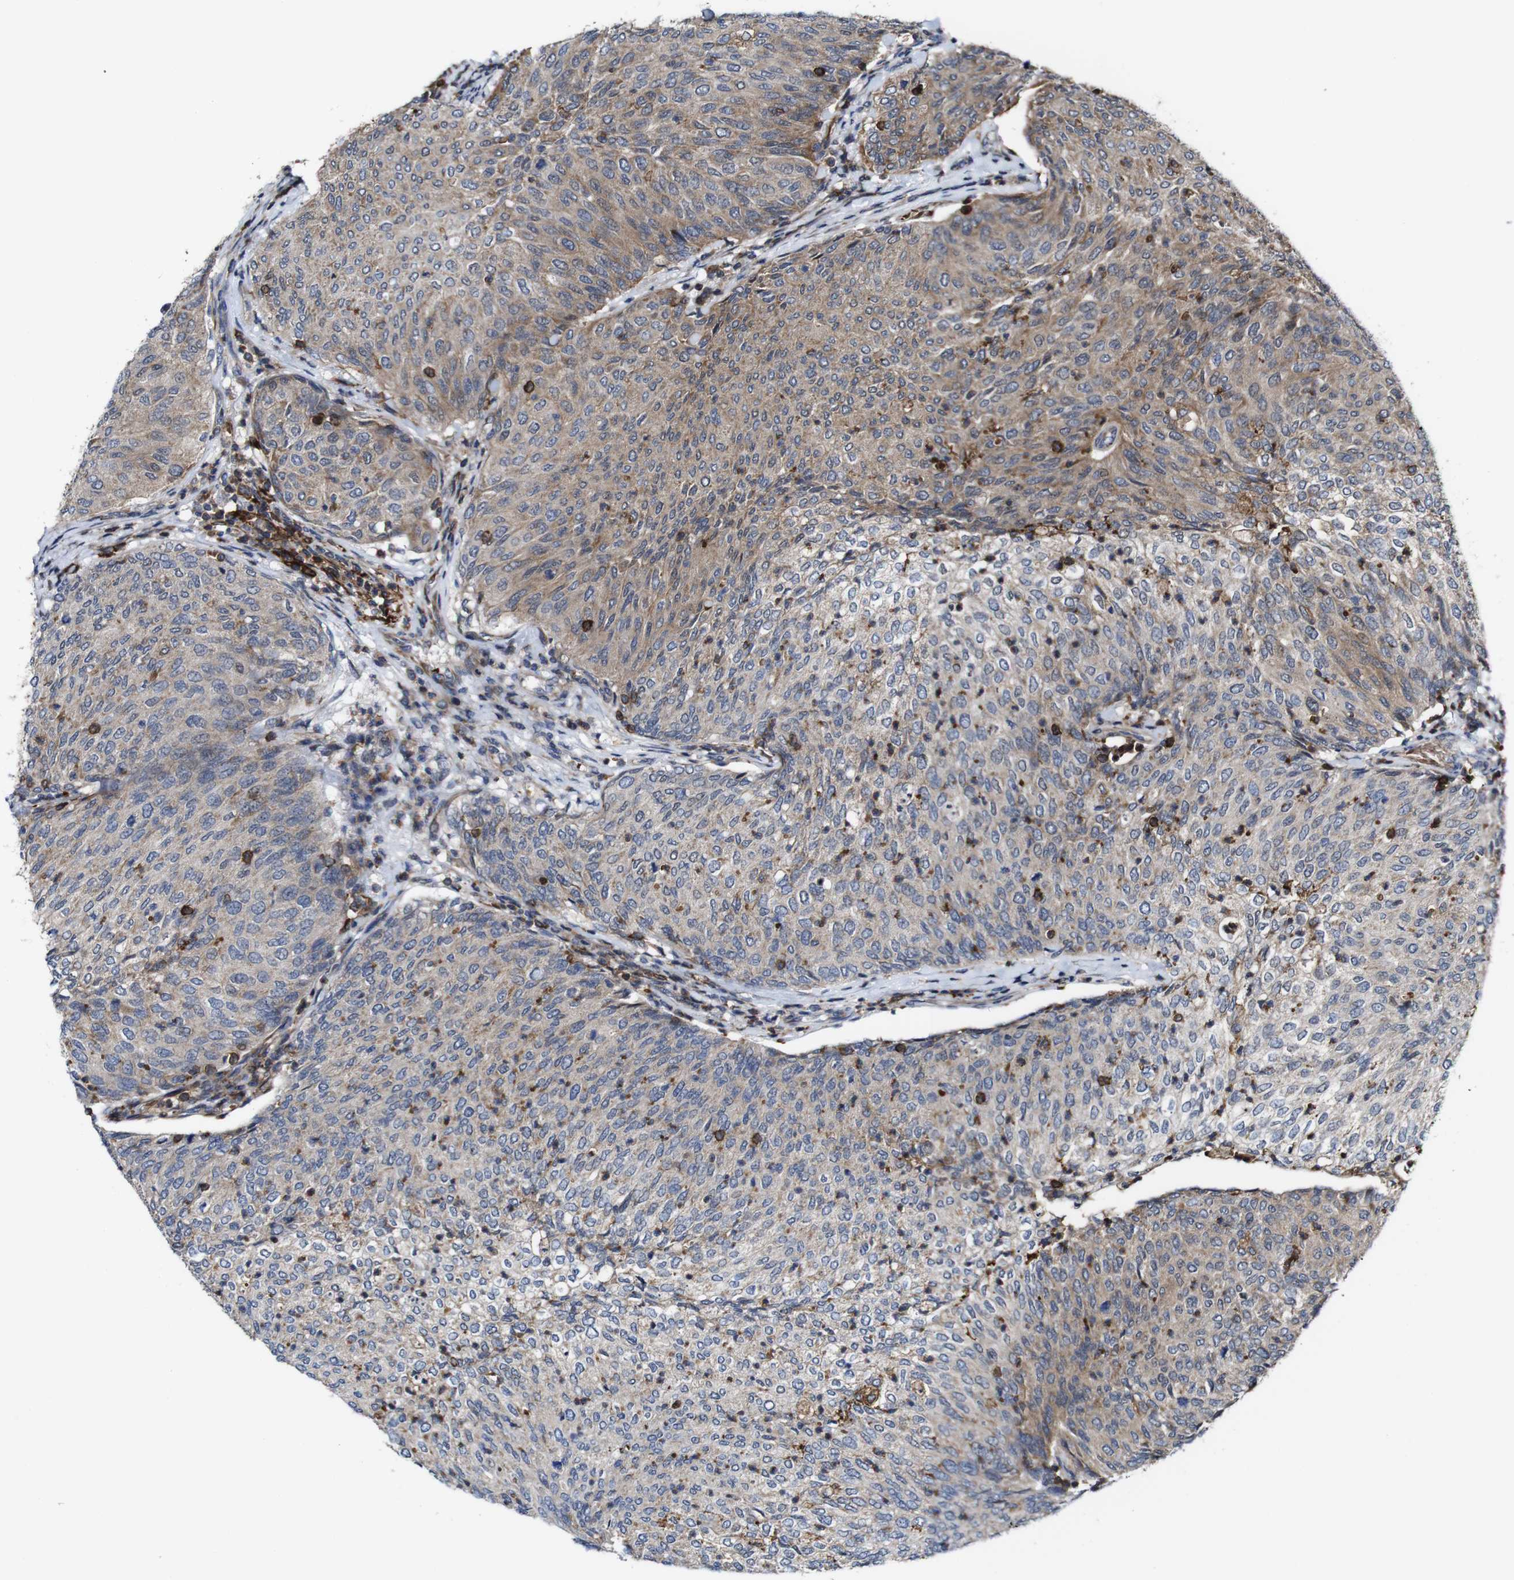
{"staining": {"intensity": "weak", "quantity": ">75%", "location": "cytoplasmic/membranous"}, "tissue": "urothelial cancer", "cell_type": "Tumor cells", "image_type": "cancer", "snomed": [{"axis": "morphology", "description": "Urothelial carcinoma, Low grade"}, {"axis": "topography", "description": "Urinary bladder"}], "caption": "Urothelial carcinoma (low-grade) stained for a protein (brown) reveals weak cytoplasmic/membranous positive positivity in approximately >75% of tumor cells.", "gene": "JAK2", "patient": {"sex": "female", "age": 79}}